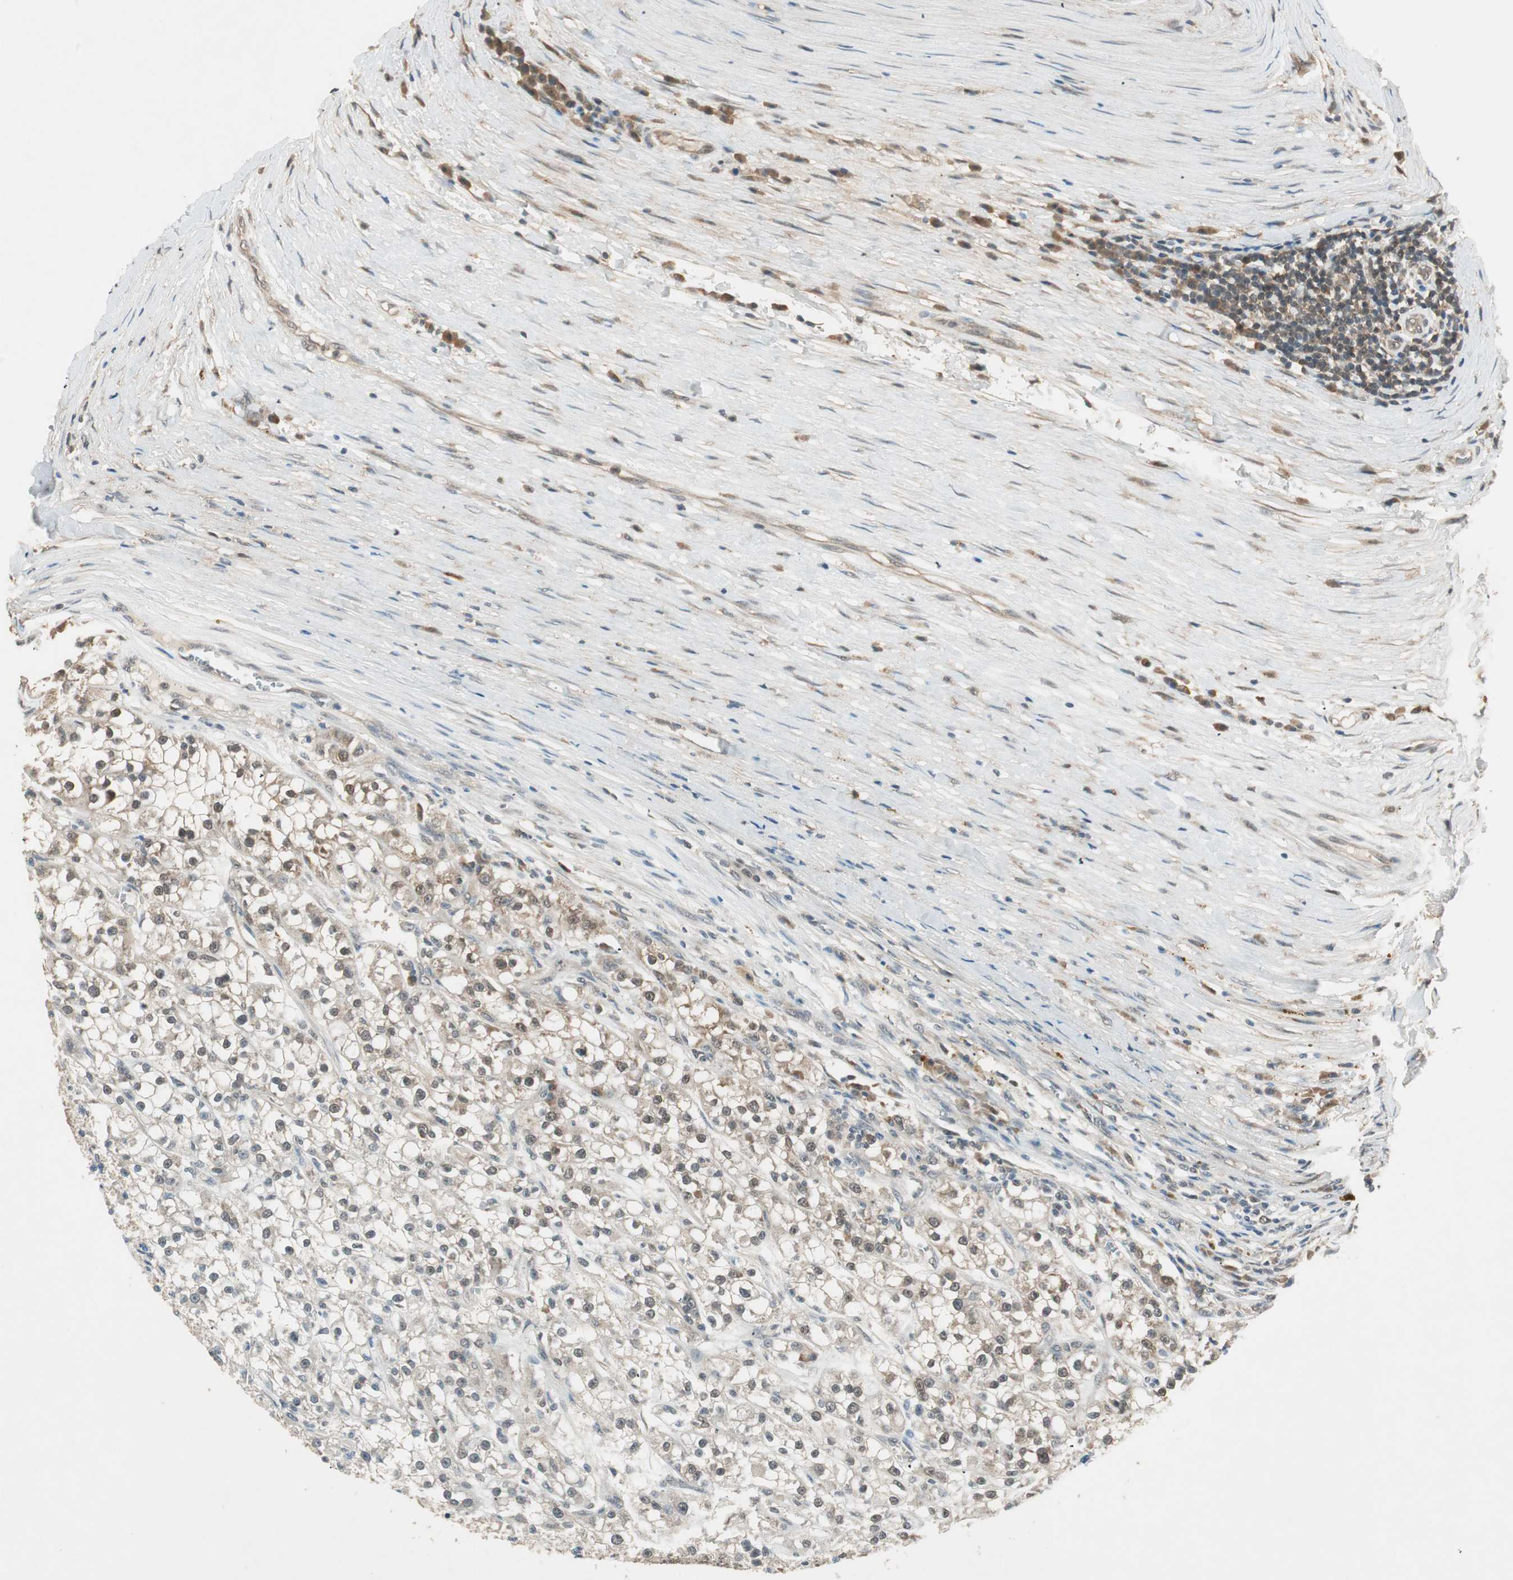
{"staining": {"intensity": "weak", "quantity": "25%-75%", "location": "cytoplasmic/membranous"}, "tissue": "renal cancer", "cell_type": "Tumor cells", "image_type": "cancer", "snomed": [{"axis": "morphology", "description": "Adenocarcinoma, NOS"}, {"axis": "topography", "description": "Kidney"}], "caption": "This image reveals renal cancer (adenocarcinoma) stained with immunohistochemistry (IHC) to label a protein in brown. The cytoplasmic/membranous of tumor cells show weak positivity for the protein. Nuclei are counter-stained blue.", "gene": "USP5", "patient": {"sex": "female", "age": 52}}